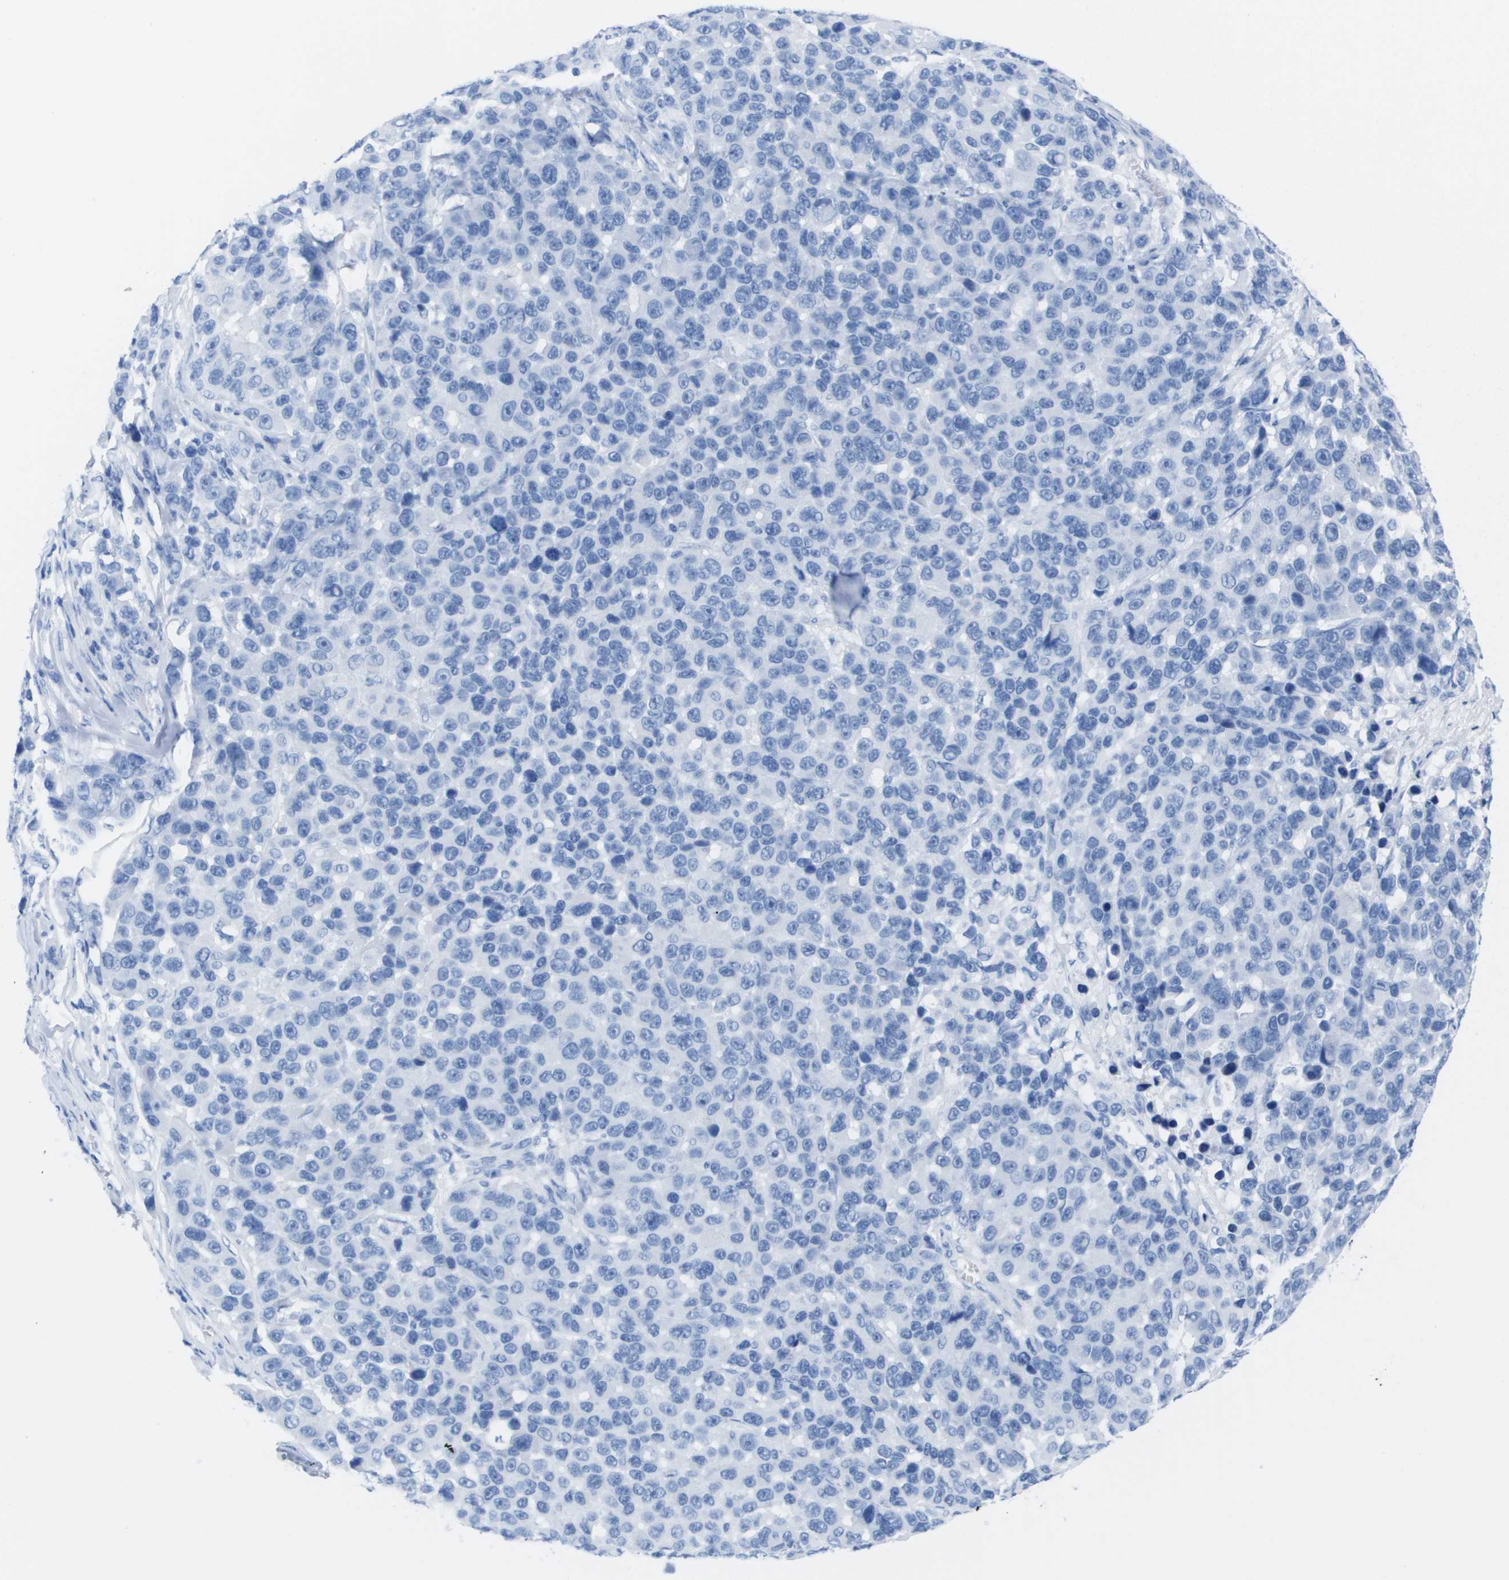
{"staining": {"intensity": "negative", "quantity": "none", "location": "none"}, "tissue": "melanoma", "cell_type": "Tumor cells", "image_type": "cancer", "snomed": [{"axis": "morphology", "description": "Malignant melanoma, NOS"}, {"axis": "topography", "description": "Skin"}], "caption": "Melanoma was stained to show a protein in brown. There is no significant positivity in tumor cells.", "gene": "KCNA3", "patient": {"sex": "male", "age": 53}}